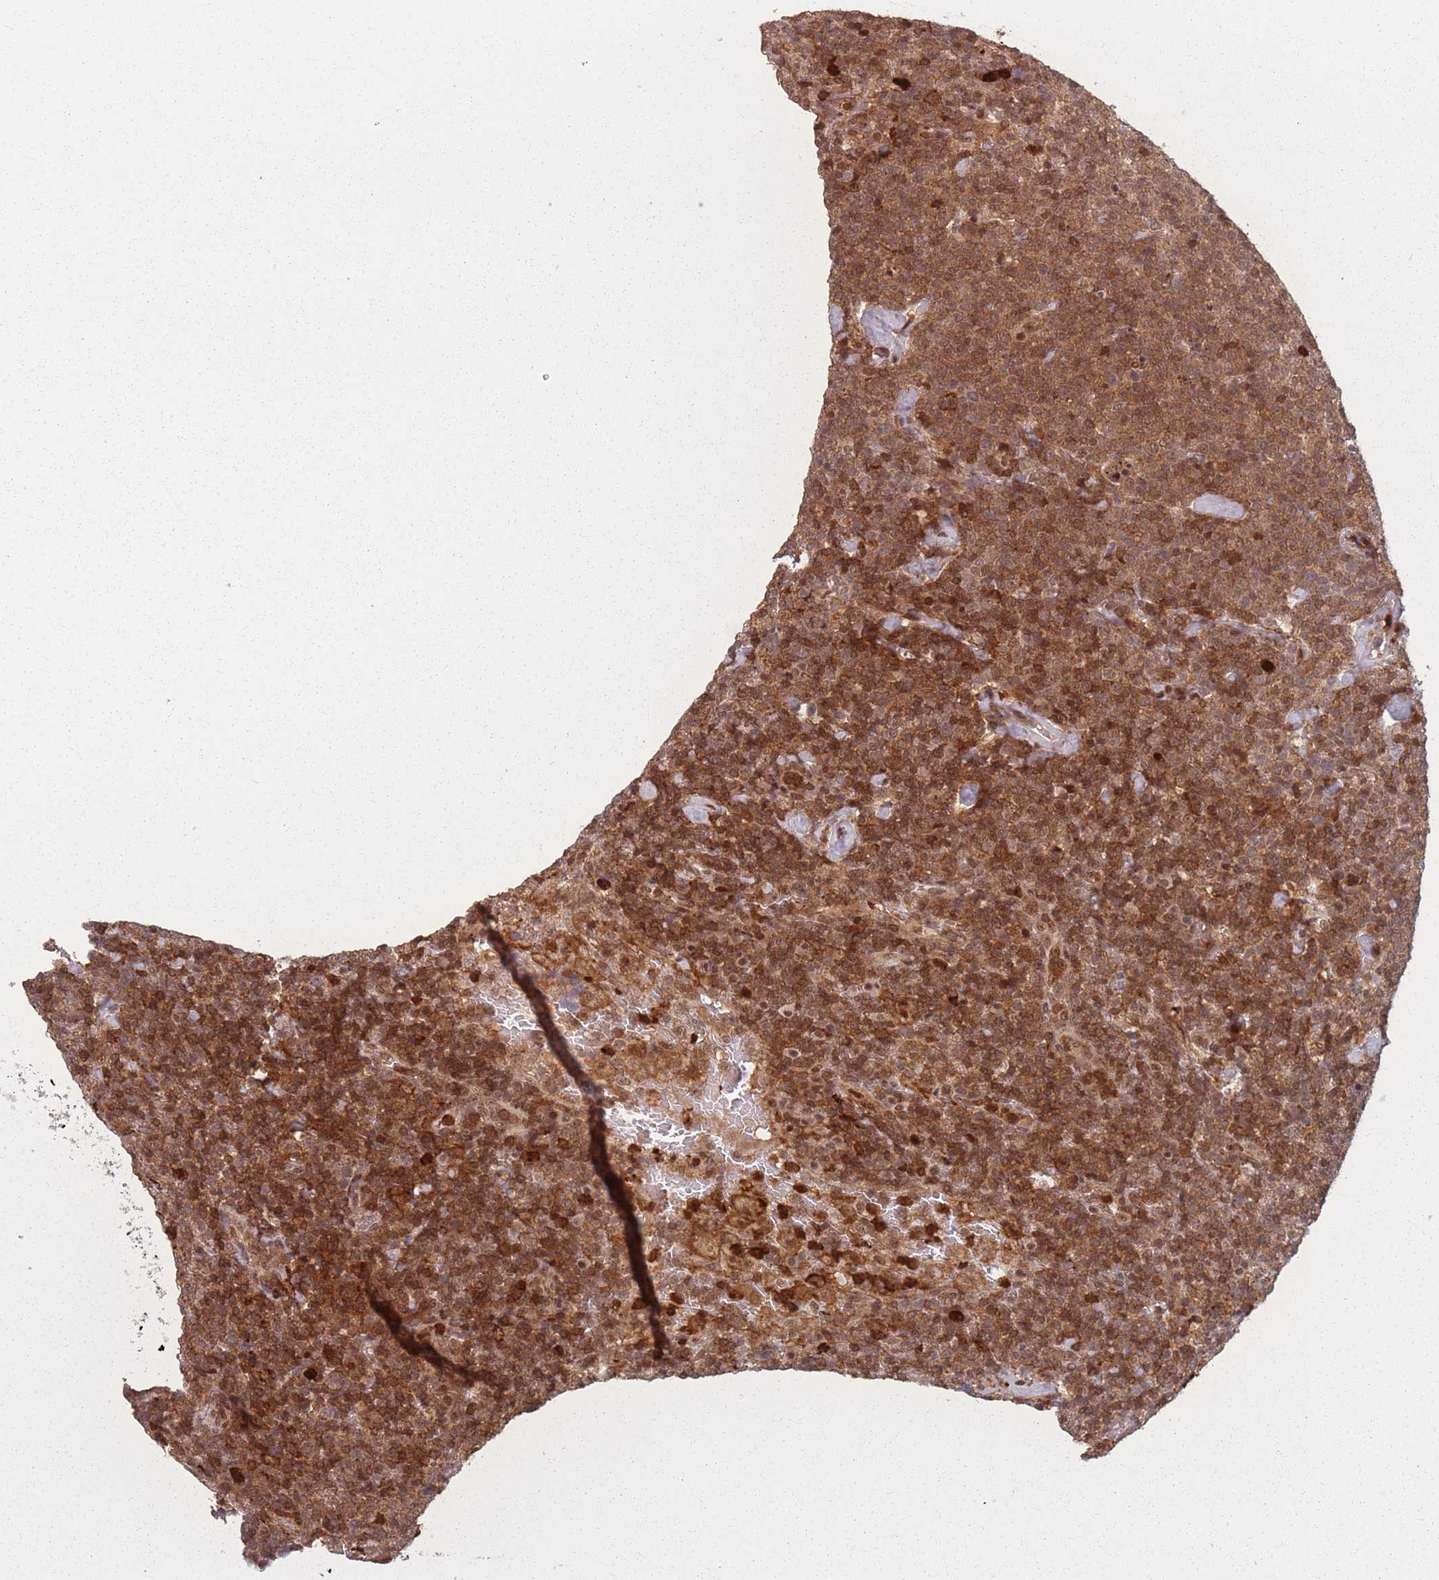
{"staining": {"intensity": "moderate", "quantity": ">75%", "location": "cytoplasmic/membranous,nuclear"}, "tissue": "lymphoma", "cell_type": "Tumor cells", "image_type": "cancer", "snomed": [{"axis": "morphology", "description": "Malignant lymphoma, non-Hodgkin's type, High grade"}, {"axis": "topography", "description": "Lymph node"}], "caption": "Tumor cells show medium levels of moderate cytoplasmic/membranous and nuclear staining in about >75% of cells in human high-grade malignant lymphoma, non-Hodgkin's type. (DAB (3,3'-diaminobenzidine) = brown stain, brightfield microscopy at high magnification).", "gene": "WDR55", "patient": {"sex": "male", "age": 61}}